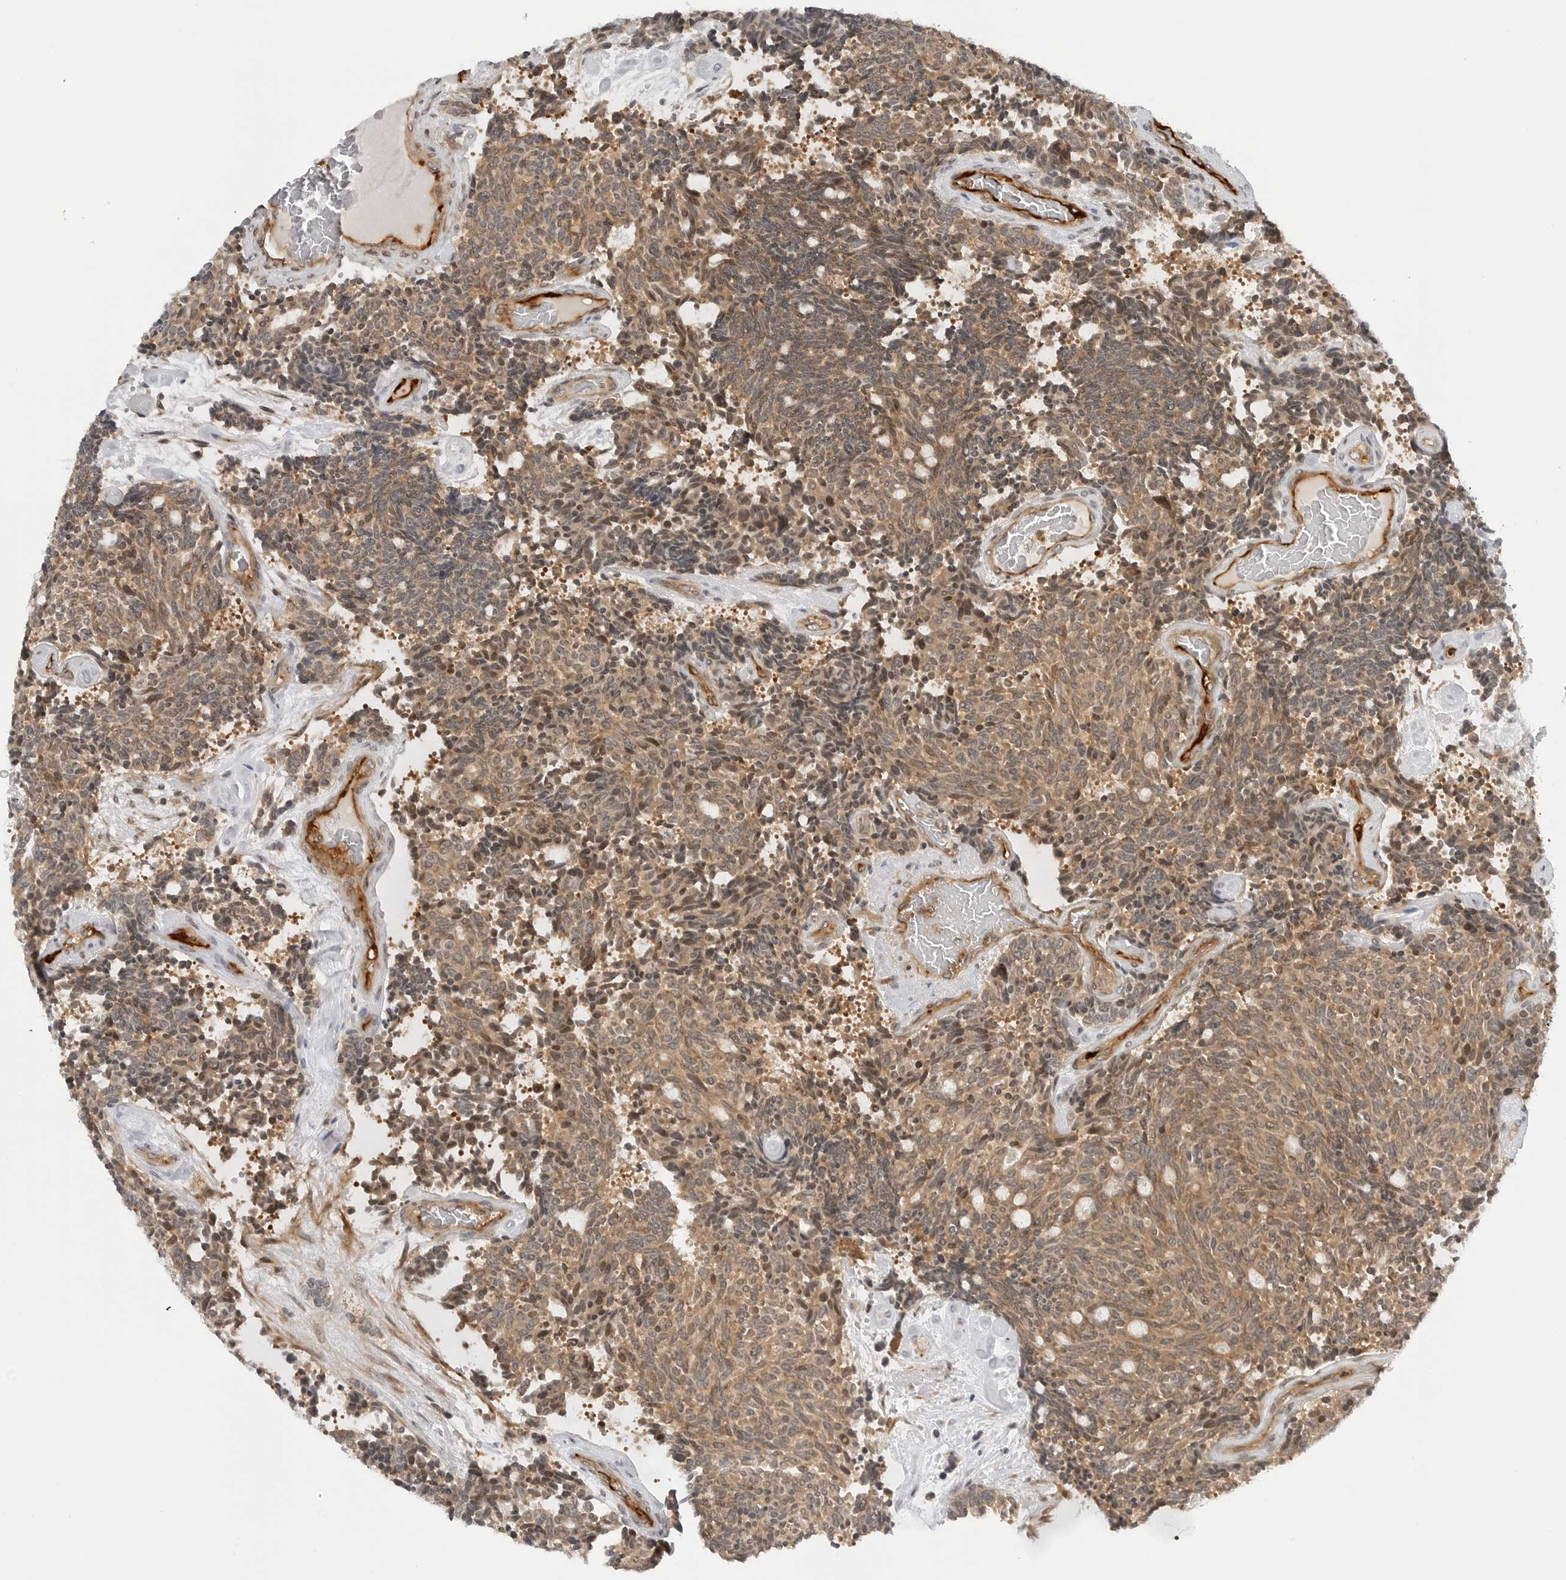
{"staining": {"intensity": "moderate", "quantity": ">75%", "location": "cytoplasmic/membranous"}, "tissue": "carcinoid", "cell_type": "Tumor cells", "image_type": "cancer", "snomed": [{"axis": "morphology", "description": "Carcinoid, malignant, NOS"}, {"axis": "topography", "description": "Pancreas"}], "caption": "Immunohistochemistry histopathology image of neoplastic tissue: human malignant carcinoid stained using immunohistochemistry displays medium levels of moderate protein expression localized specifically in the cytoplasmic/membranous of tumor cells, appearing as a cytoplasmic/membranous brown color.", "gene": "STXBP3", "patient": {"sex": "female", "age": 54}}